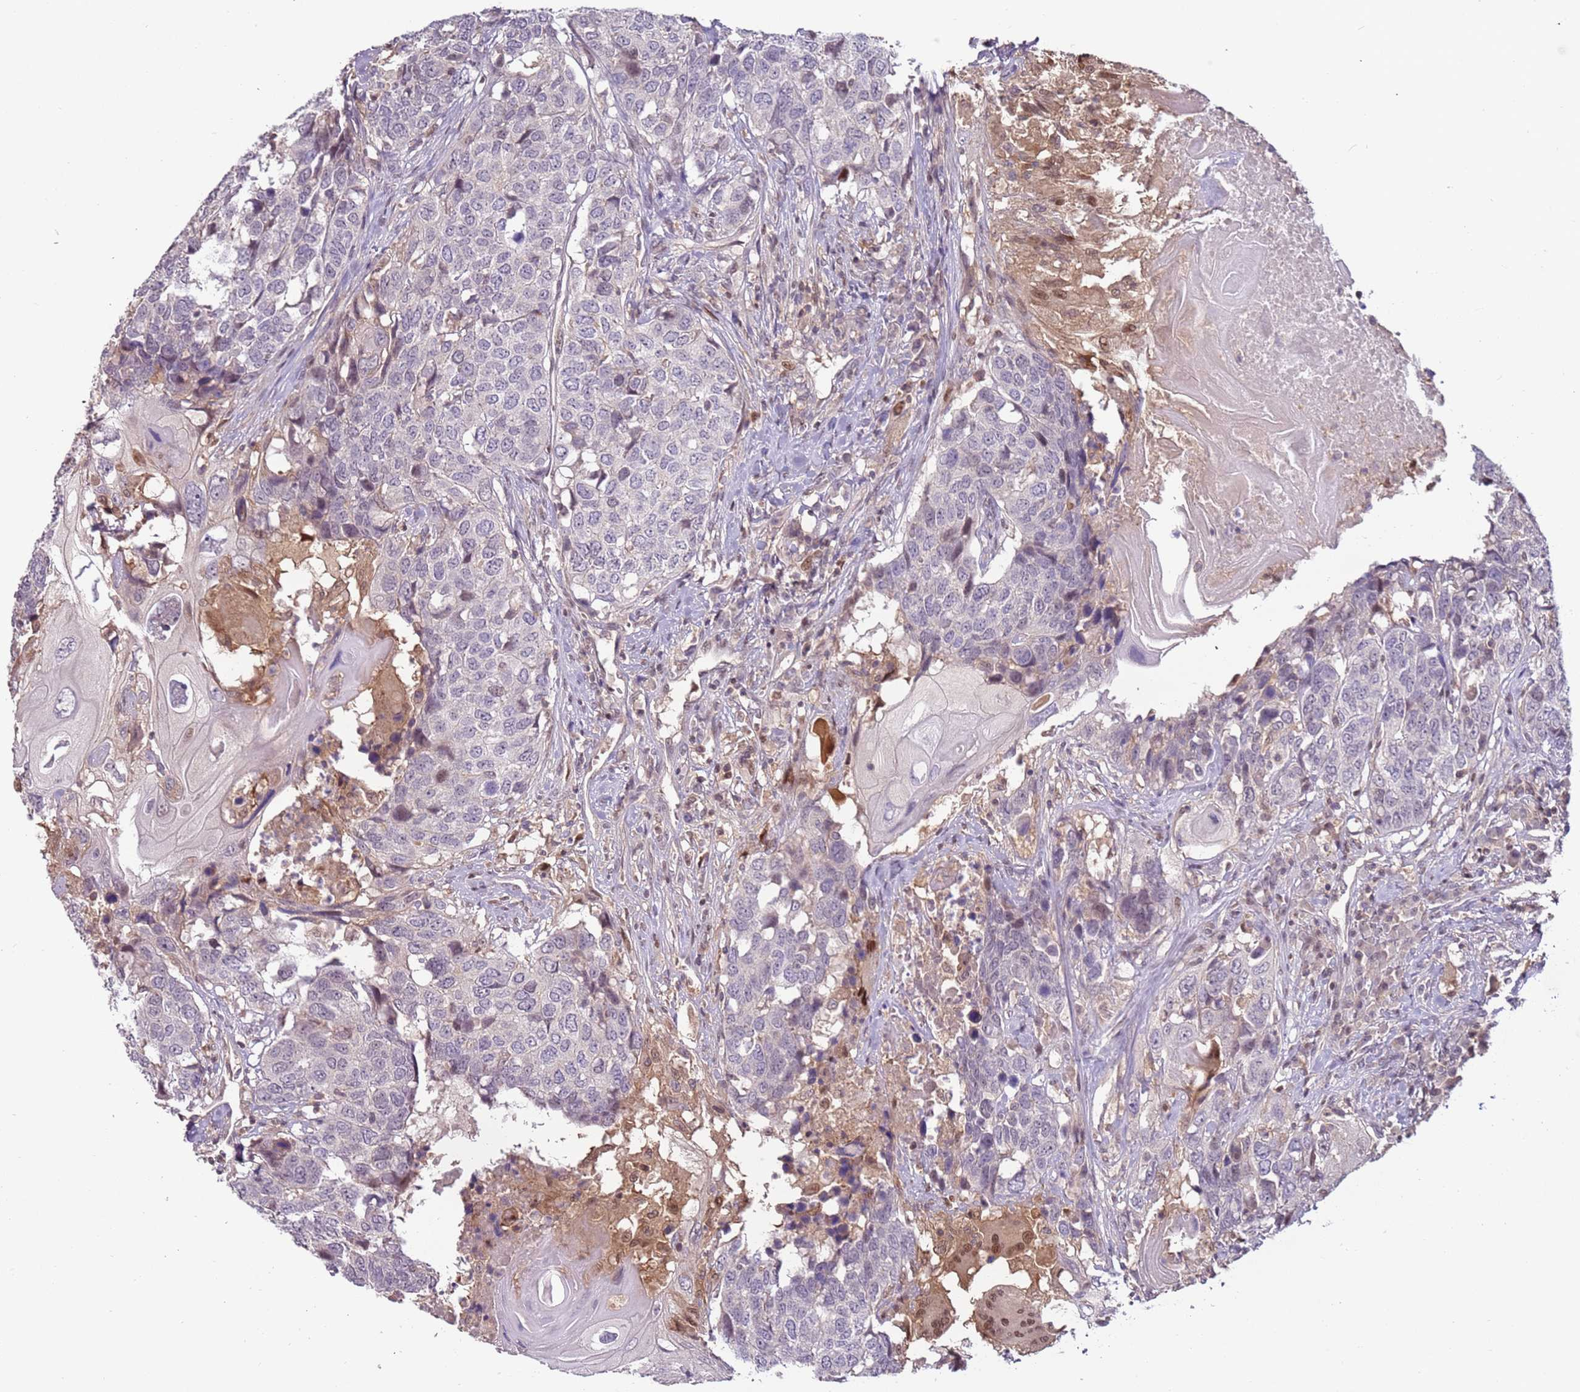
{"staining": {"intensity": "negative", "quantity": "none", "location": "none"}, "tissue": "head and neck cancer", "cell_type": "Tumor cells", "image_type": "cancer", "snomed": [{"axis": "morphology", "description": "Squamous cell carcinoma, NOS"}, {"axis": "topography", "description": "Head-Neck"}], "caption": "Histopathology image shows no protein staining in tumor cells of head and neck squamous cell carcinoma tissue.", "gene": "GSTO2", "patient": {"sex": "male", "age": 66}}